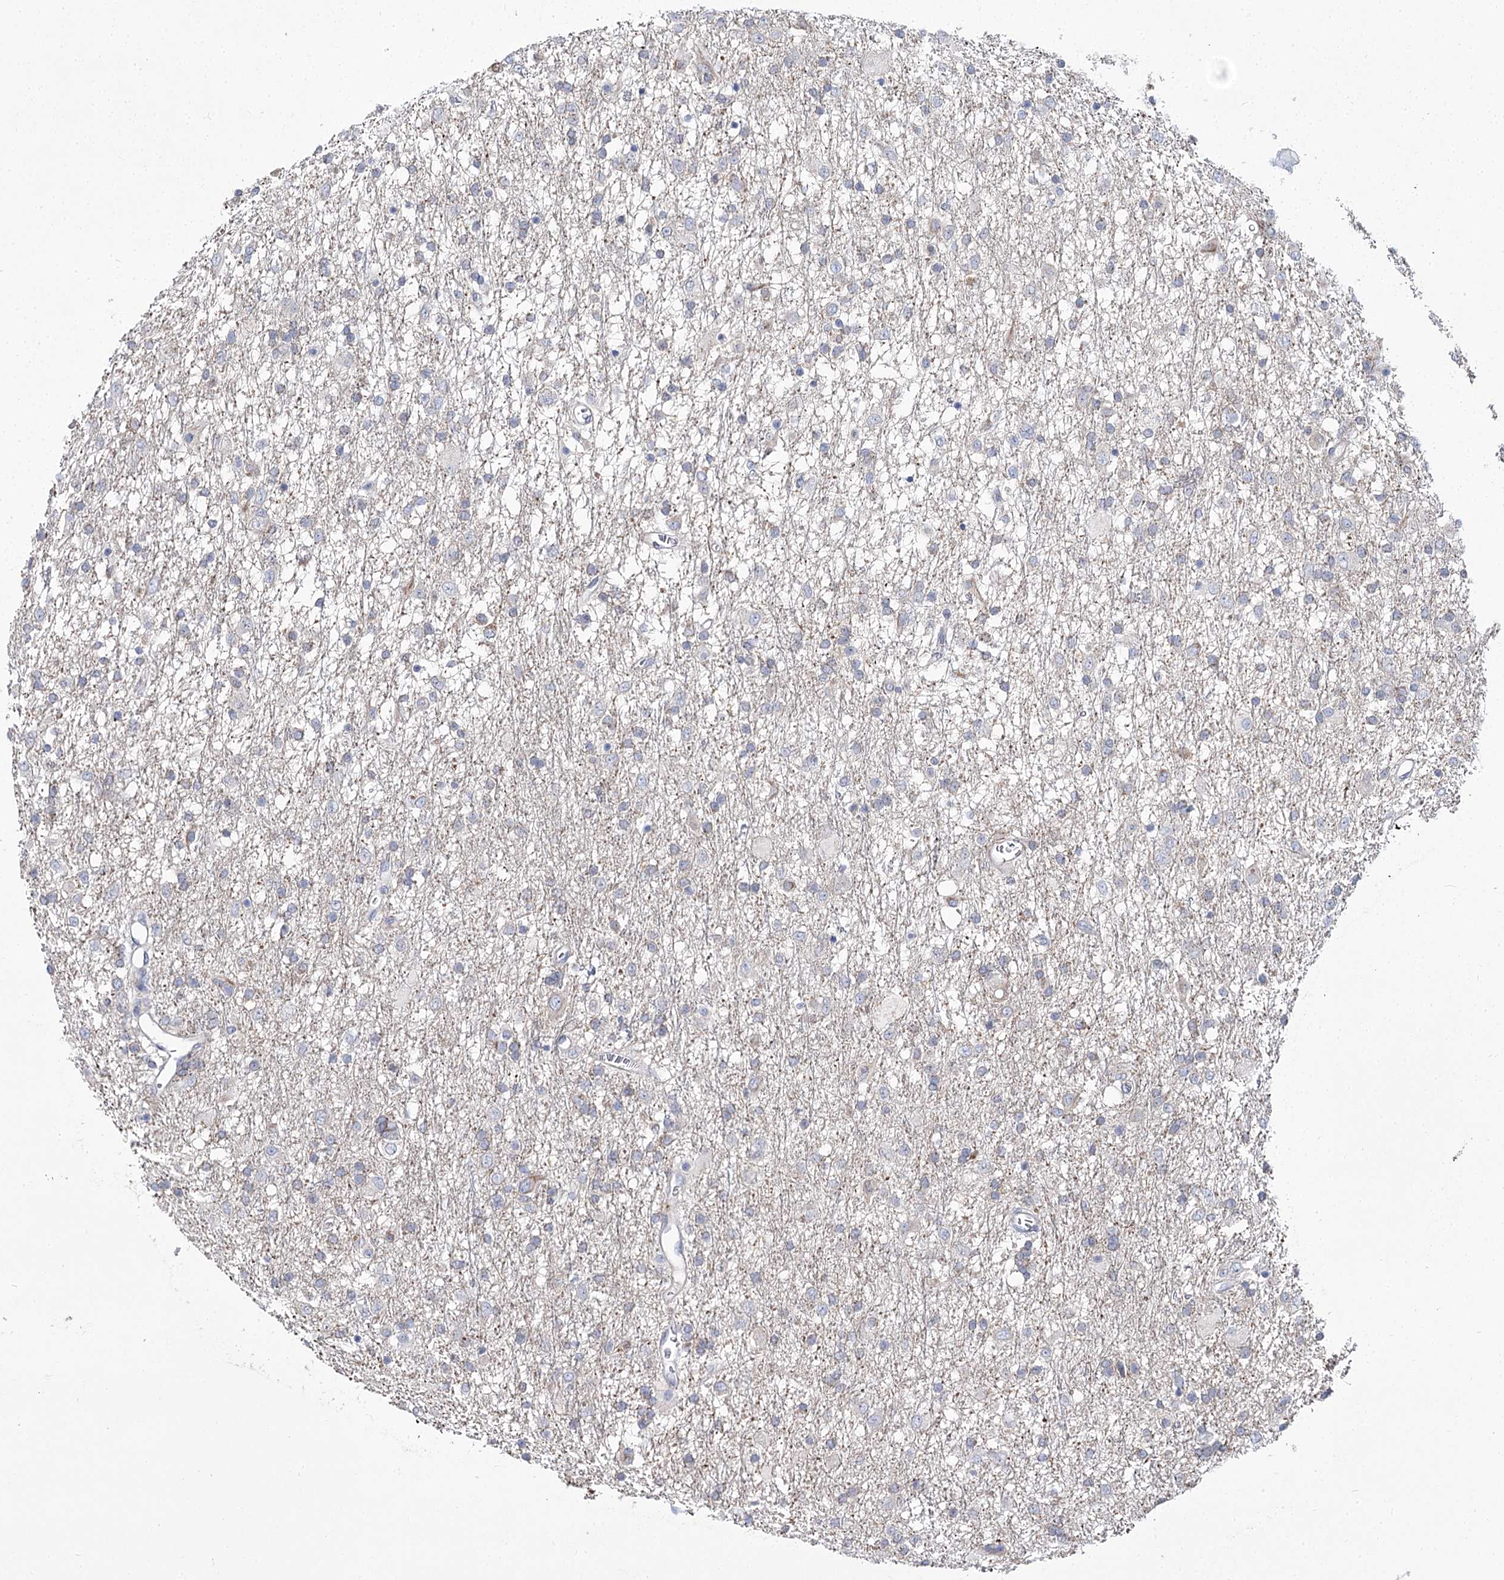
{"staining": {"intensity": "negative", "quantity": "none", "location": "none"}, "tissue": "glioma", "cell_type": "Tumor cells", "image_type": "cancer", "snomed": [{"axis": "morphology", "description": "Glioma, malignant, Low grade"}, {"axis": "topography", "description": "Brain"}], "caption": "DAB immunohistochemical staining of human glioma exhibits no significant staining in tumor cells.", "gene": "ARHGAP32", "patient": {"sex": "male", "age": 65}}